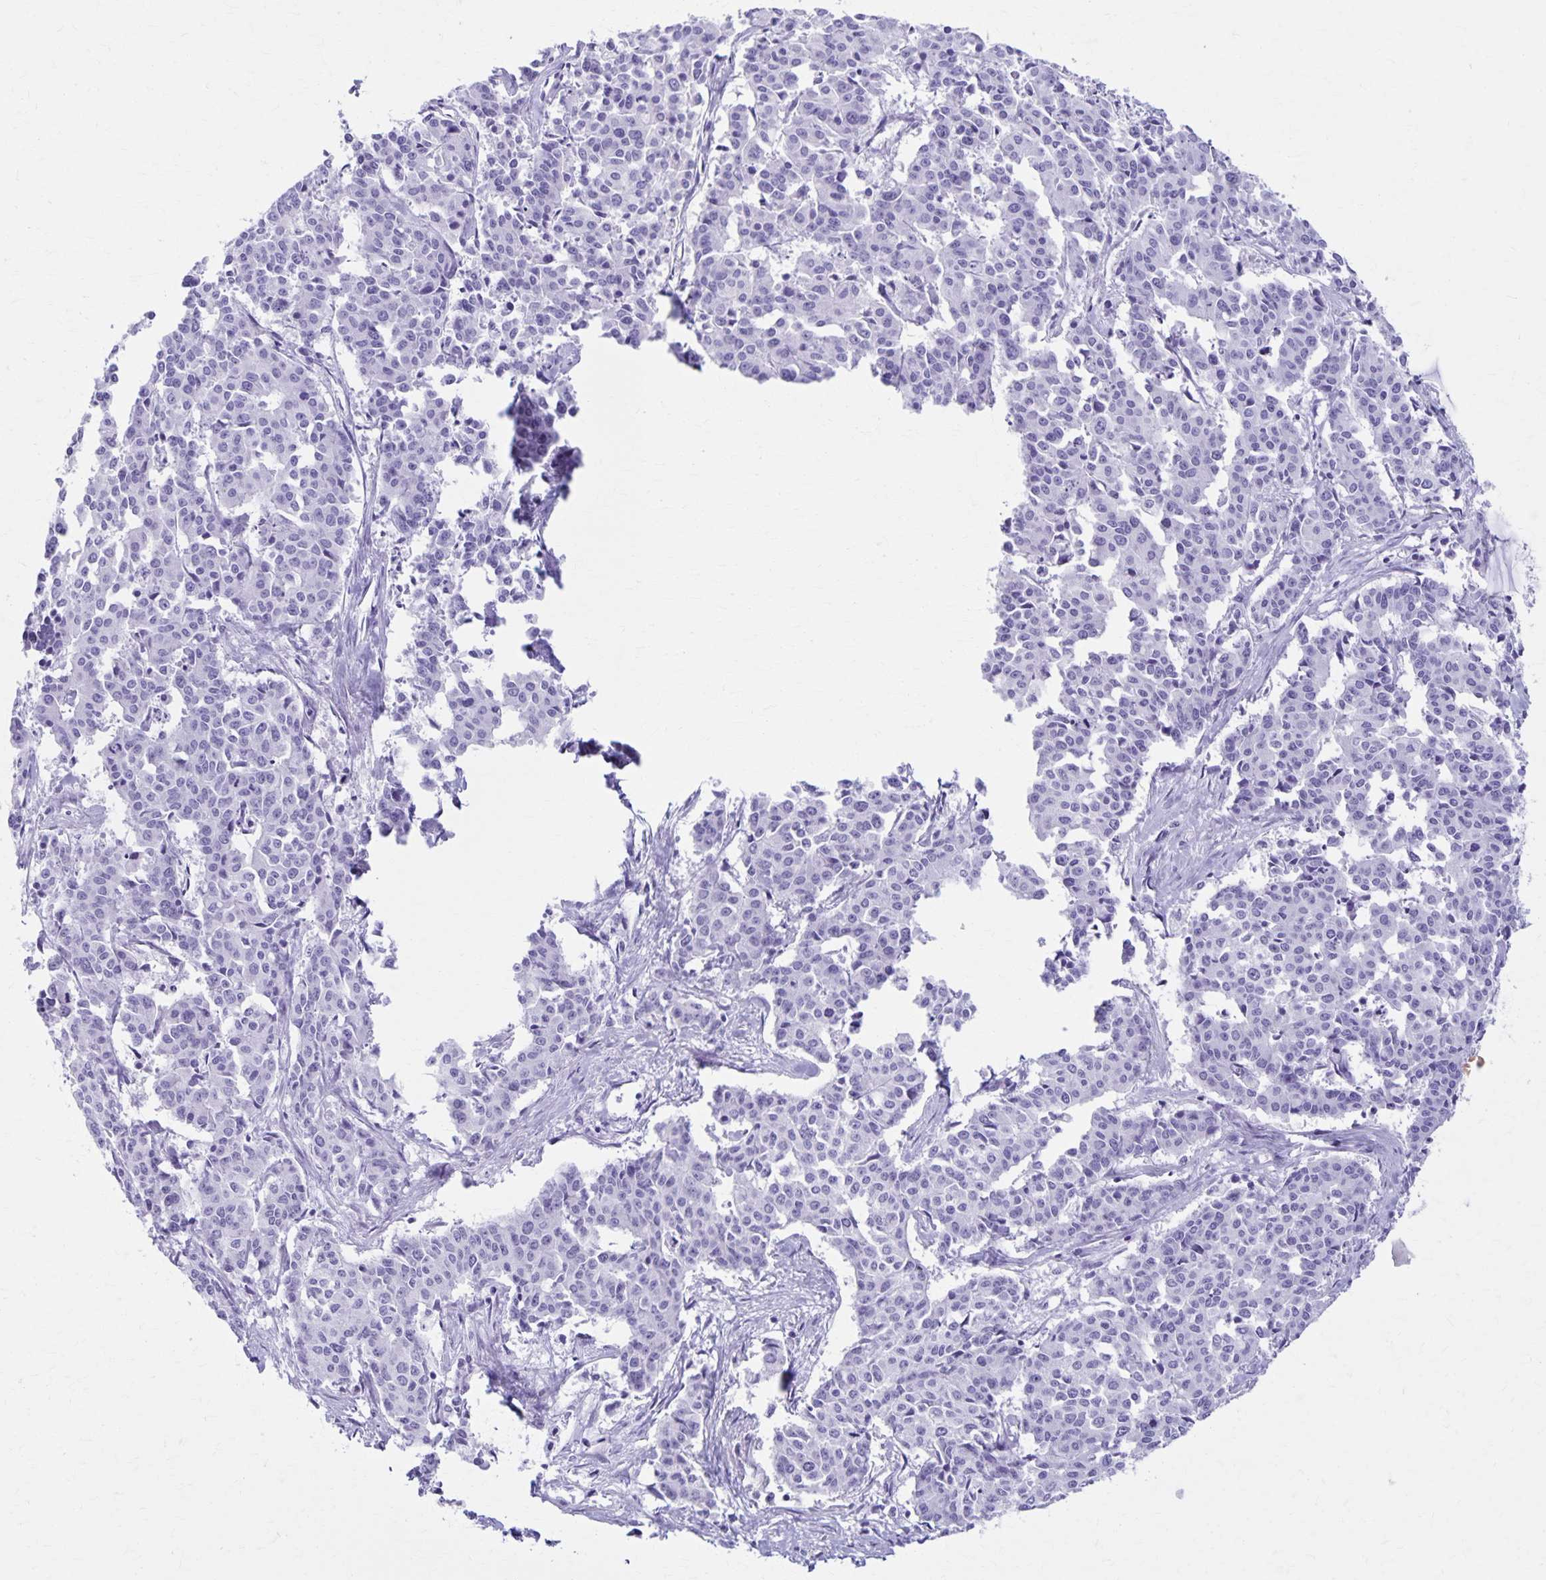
{"staining": {"intensity": "negative", "quantity": "none", "location": "none"}, "tissue": "cervical cancer", "cell_type": "Tumor cells", "image_type": "cancer", "snomed": [{"axis": "morphology", "description": "Squamous cell carcinoma, NOS"}, {"axis": "topography", "description": "Cervix"}], "caption": "Cervical cancer was stained to show a protein in brown. There is no significant staining in tumor cells. (Stains: DAB (3,3'-diaminobenzidine) immunohistochemistry (IHC) with hematoxylin counter stain, Microscopy: brightfield microscopy at high magnification).", "gene": "DEFA5", "patient": {"sex": "female", "age": 28}}